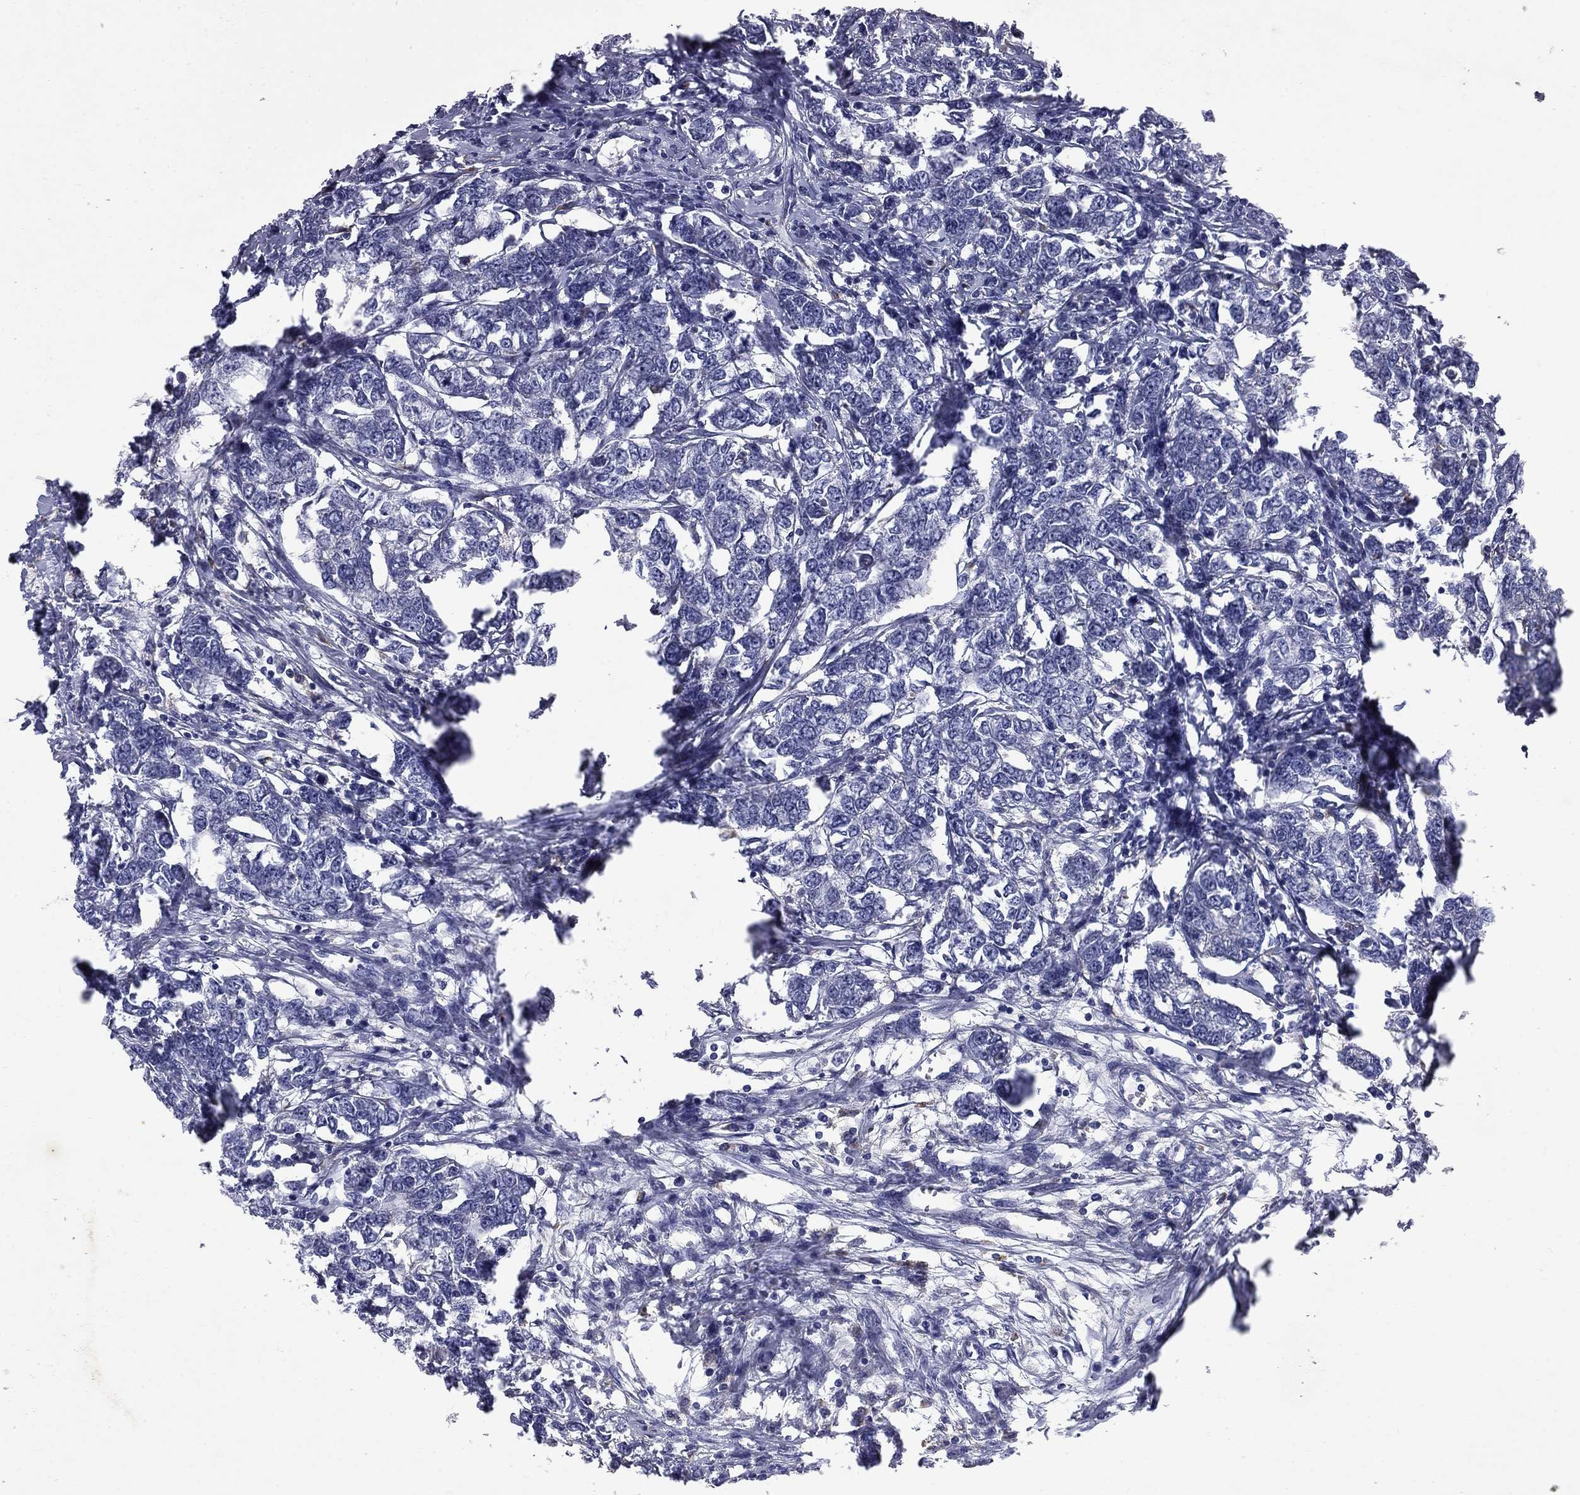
{"staining": {"intensity": "weak", "quantity": "<25%", "location": "cytoplasmic/membranous"}, "tissue": "breast cancer", "cell_type": "Tumor cells", "image_type": "cancer", "snomed": [{"axis": "morphology", "description": "Duct carcinoma"}, {"axis": "topography", "description": "Breast"}], "caption": "Micrograph shows no significant protein positivity in tumor cells of intraductal carcinoma (breast).", "gene": "MADCAM1", "patient": {"sex": "female", "age": 88}}